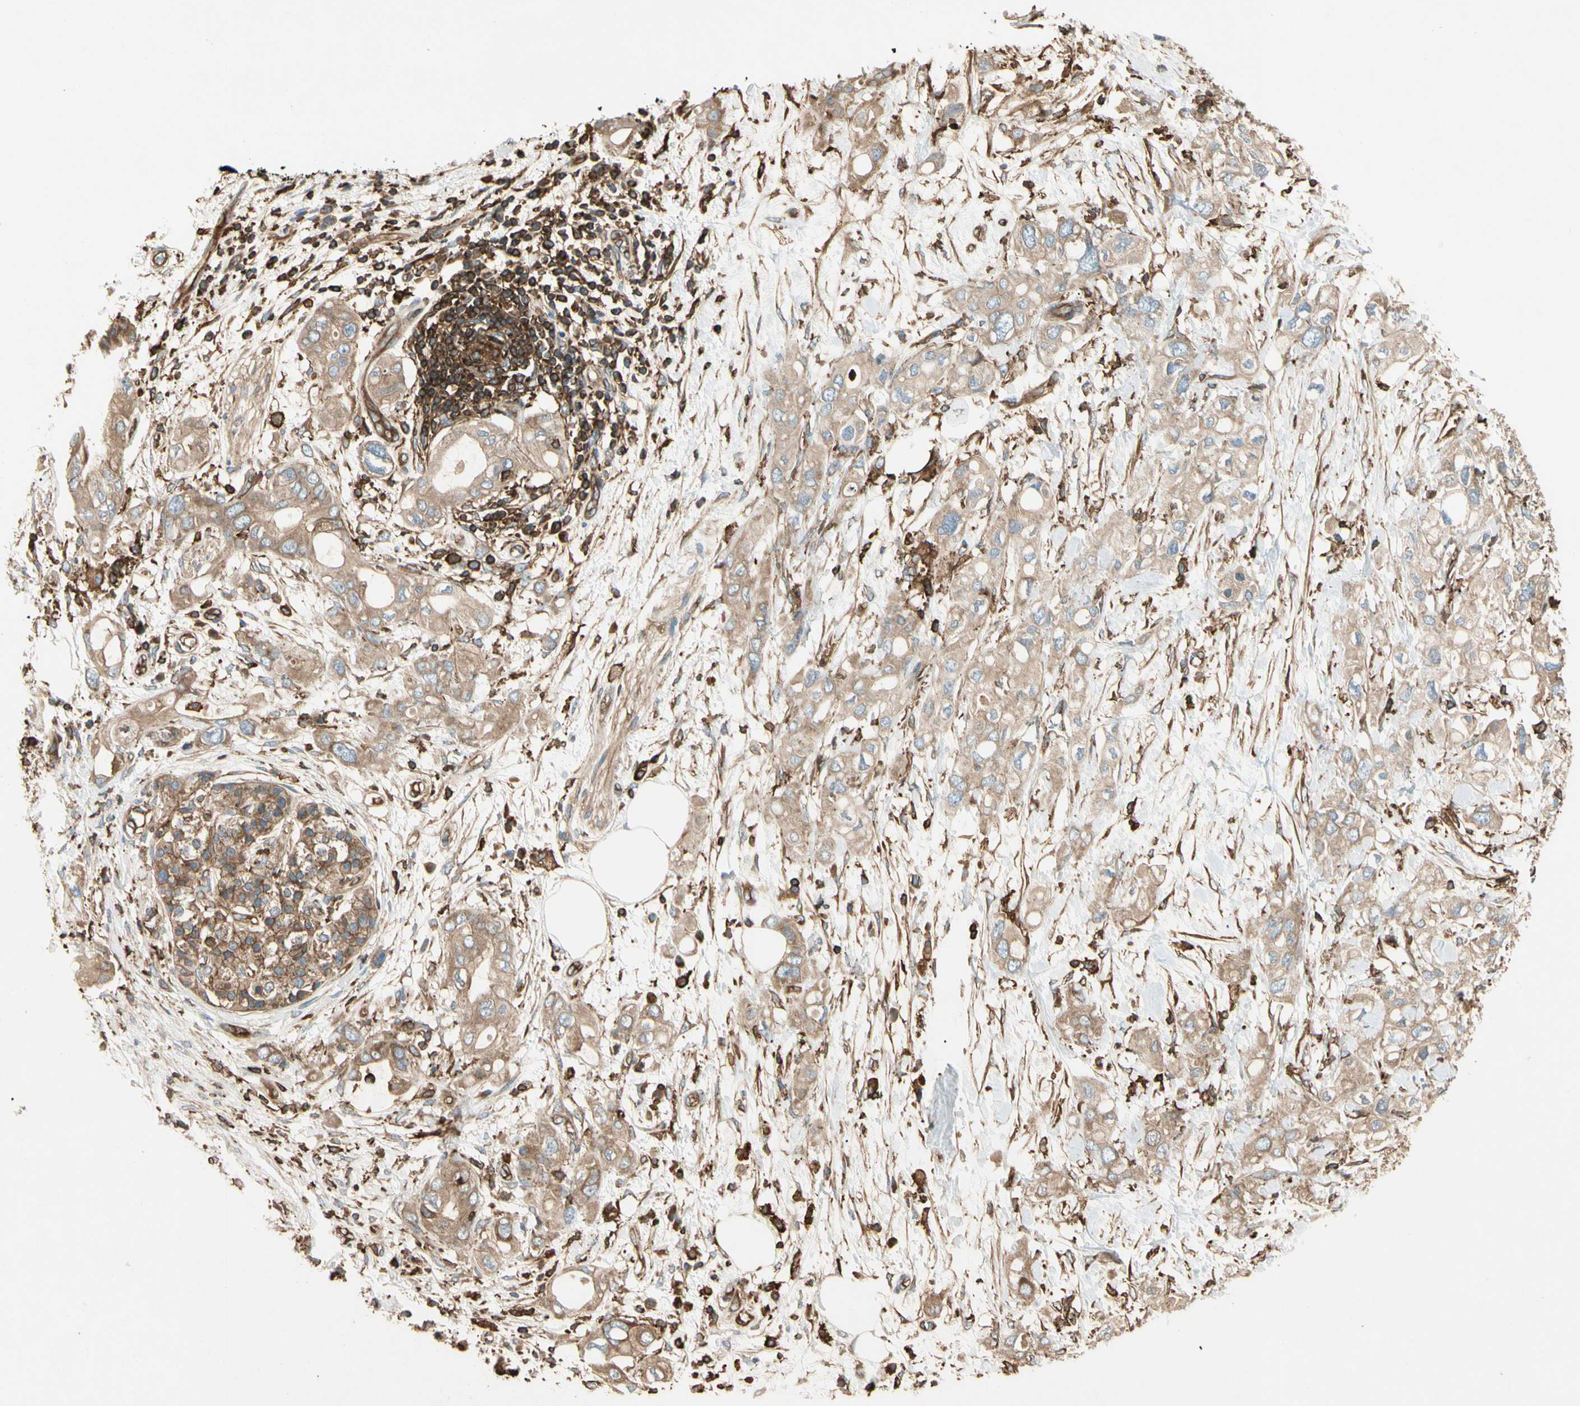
{"staining": {"intensity": "moderate", "quantity": ">75%", "location": "cytoplasmic/membranous"}, "tissue": "pancreatic cancer", "cell_type": "Tumor cells", "image_type": "cancer", "snomed": [{"axis": "morphology", "description": "Adenocarcinoma, NOS"}, {"axis": "topography", "description": "Pancreas"}], "caption": "Tumor cells display moderate cytoplasmic/membranous expression in about >75% of cells in adenocarcinoma (pancreatic).", "gene": "ARPC2", "patient": {"sex": "female", "age": 56}}